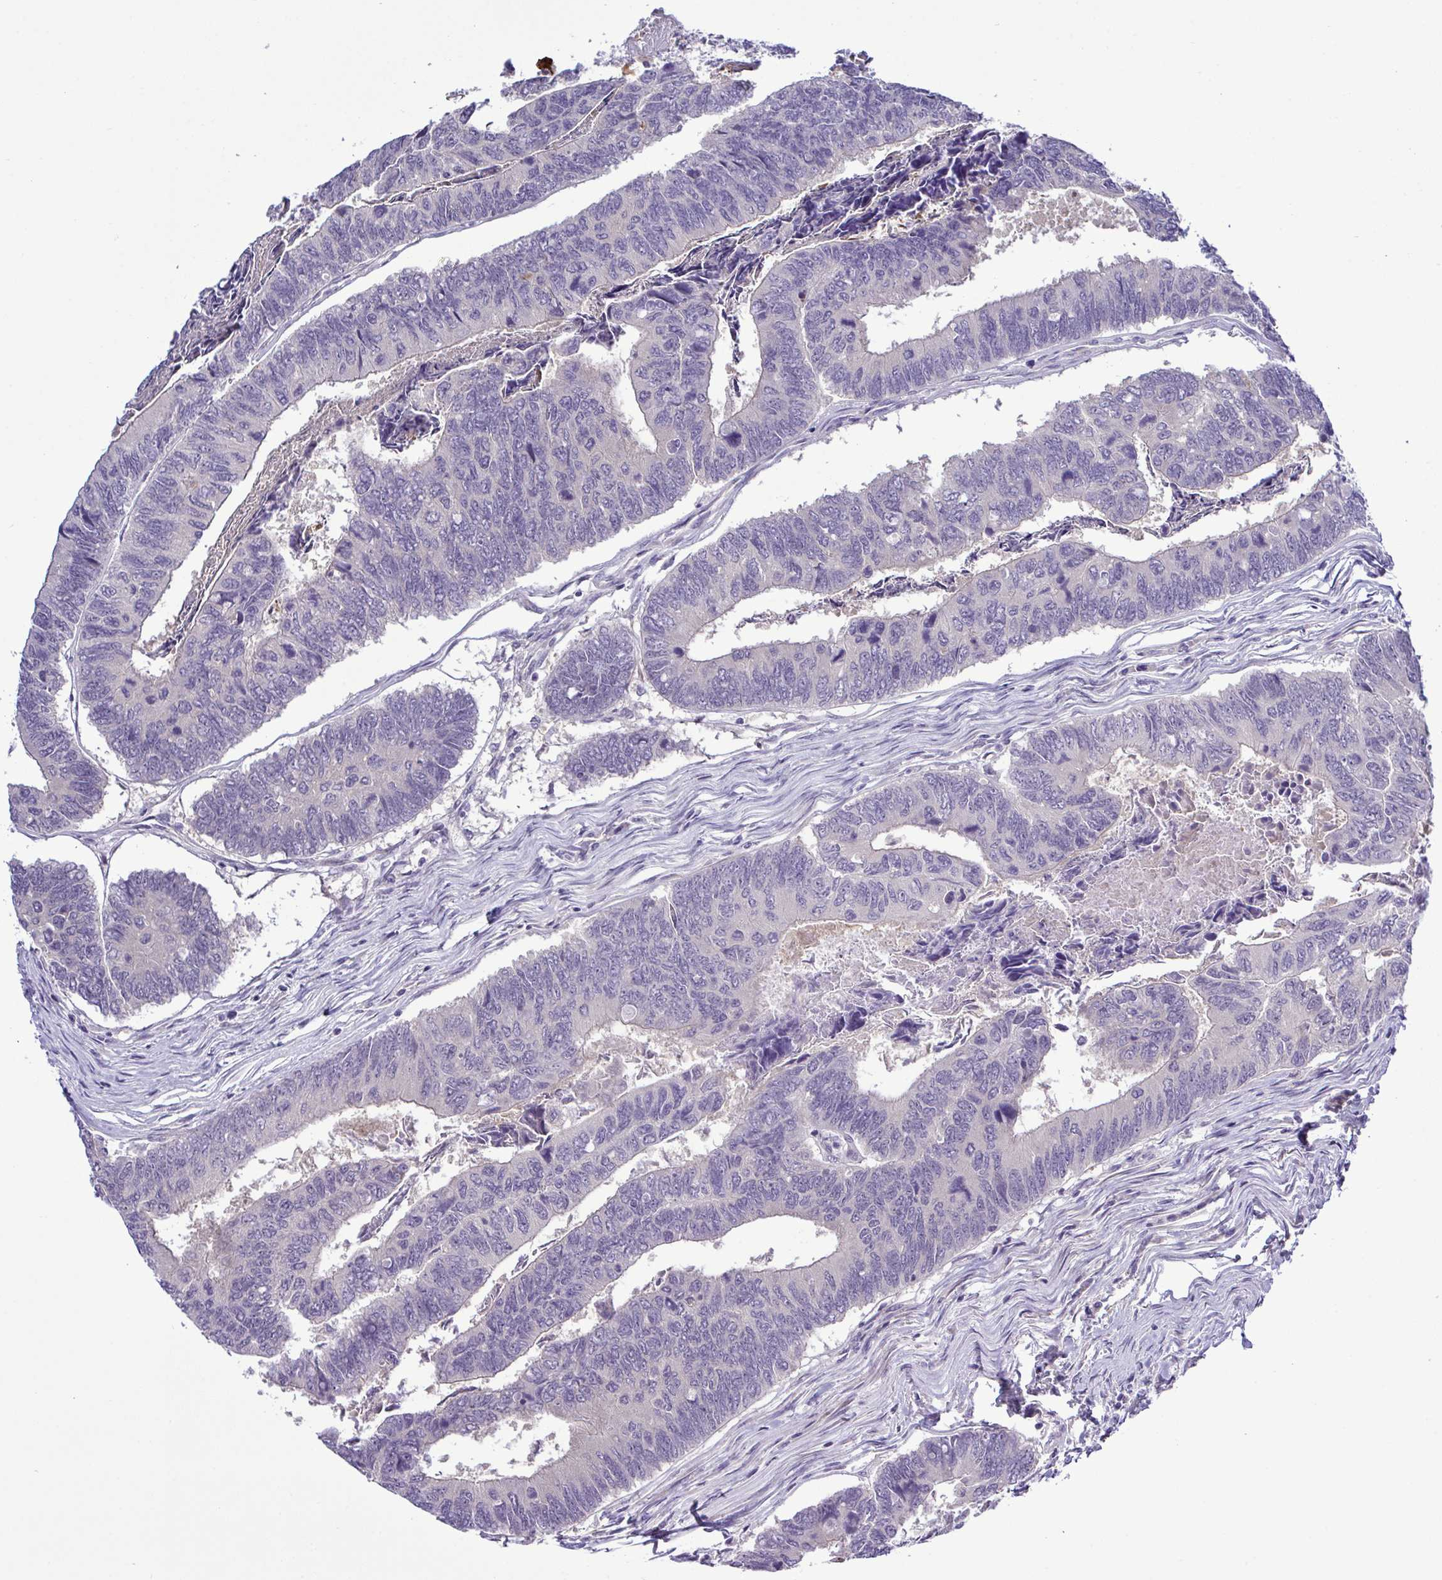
{"staining": {"intensity": "negative", "quantity": "none", "location": "none"}, "tissue": "colorectal cancer", "cell_type": "Tumor cells", "image_type": "cancer", "snomed": [{"axis": "morphology", "description": "Adenocarcinoma, NOS"}, {"axis": "topography", "description": "Colon"}], "caption": "A high-resolution micrograph shows immunohistochemistry staining of colorectal adenocarcinoma, which displays no significant positivity in tumor cells.", "gene": "SYNPO2L", "patient": {"sex": "female", "age": 67}}